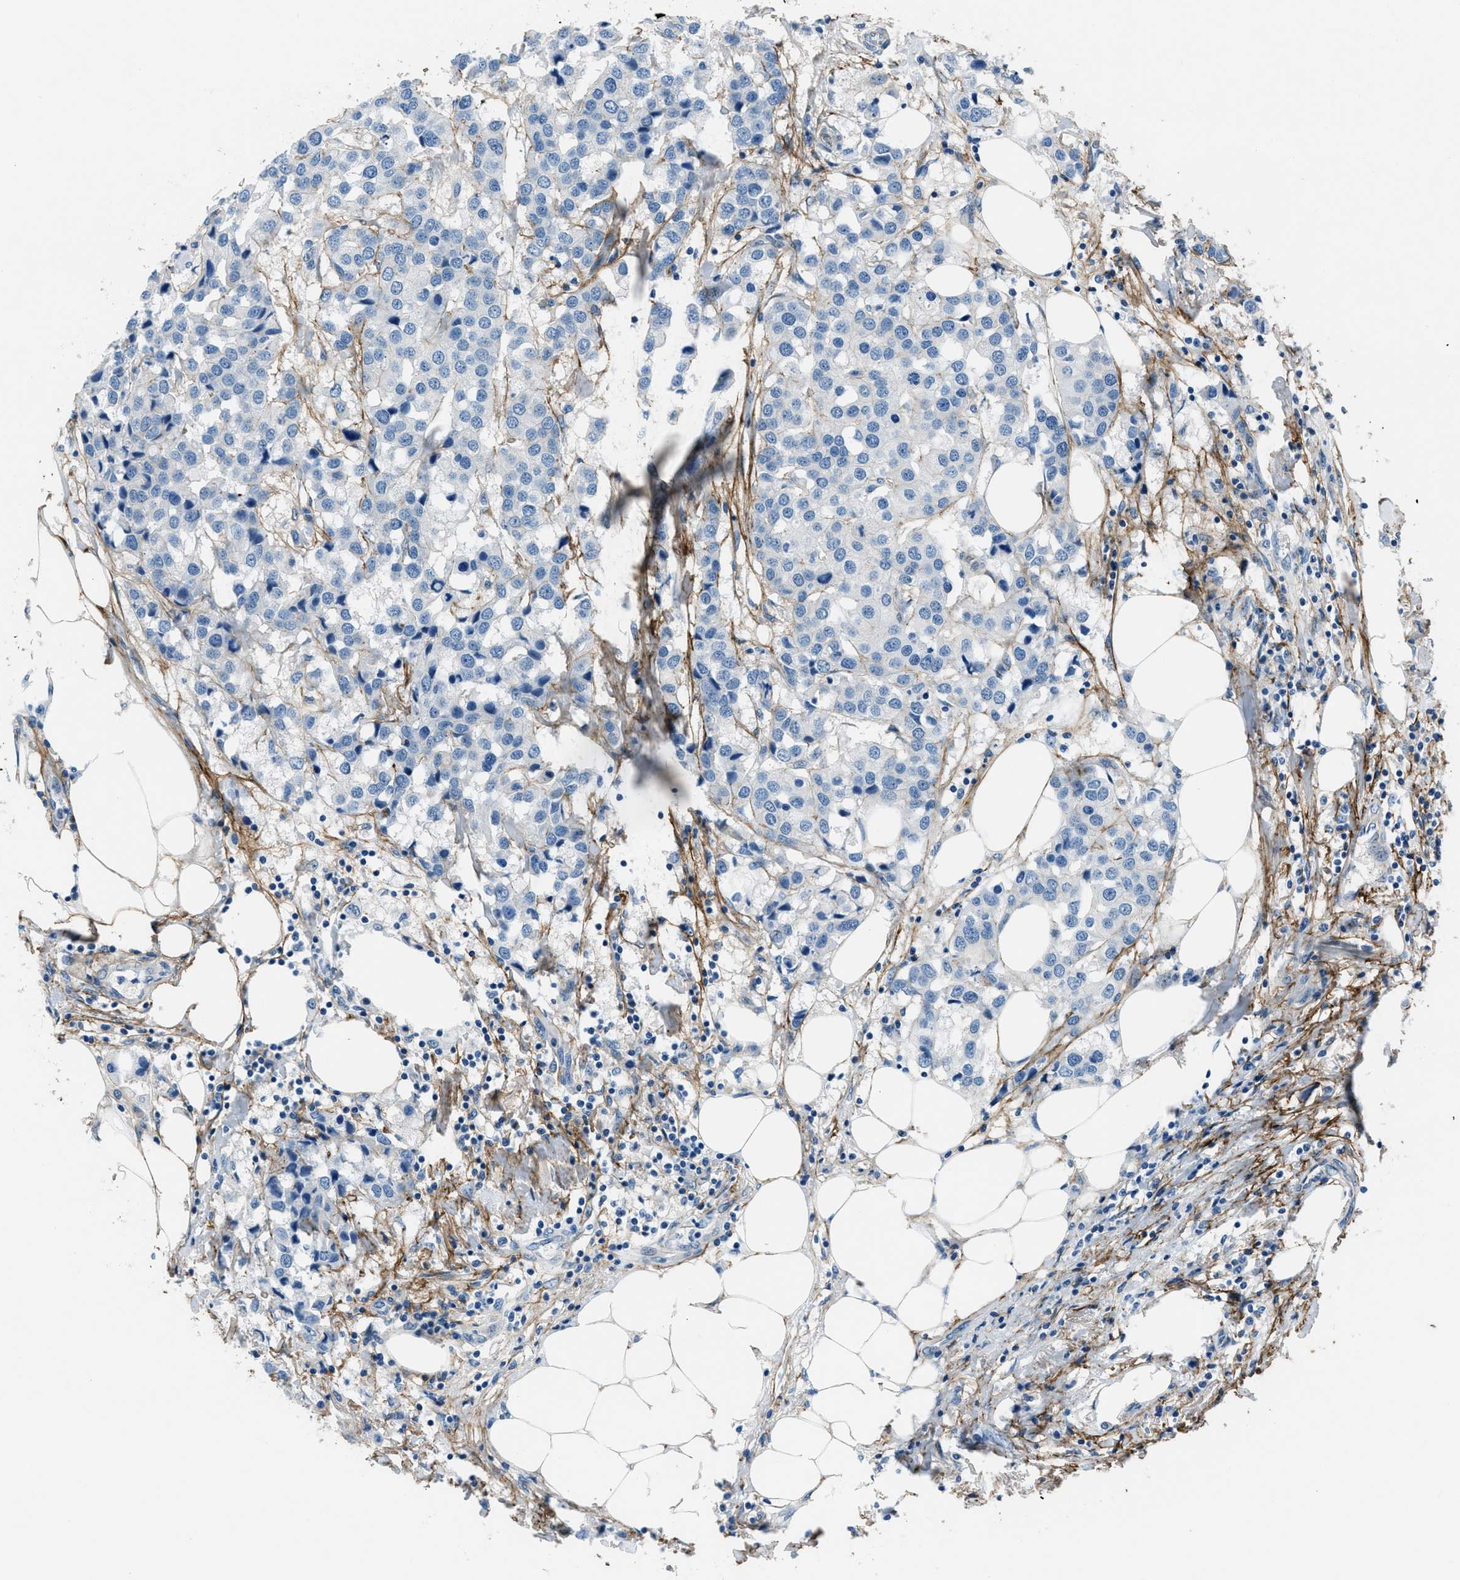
{"staining": {"intensity": "negative", "quantity": "none", "location": "none"}, "tissue": "breast cancer", "cell_type": "Tumor cells", "image_type": "cancer", "snomed": [{"axis": "morphology", "description": "Duct carcinoma"}, {"axis": "topography", "description": "Breast"}], "caption": "Breast cancer was stained to show a protein in brown. There is no significant positivity in tumor cells.", "gene": "FBN1", "patient": {"sex": "female", "age": 80}}